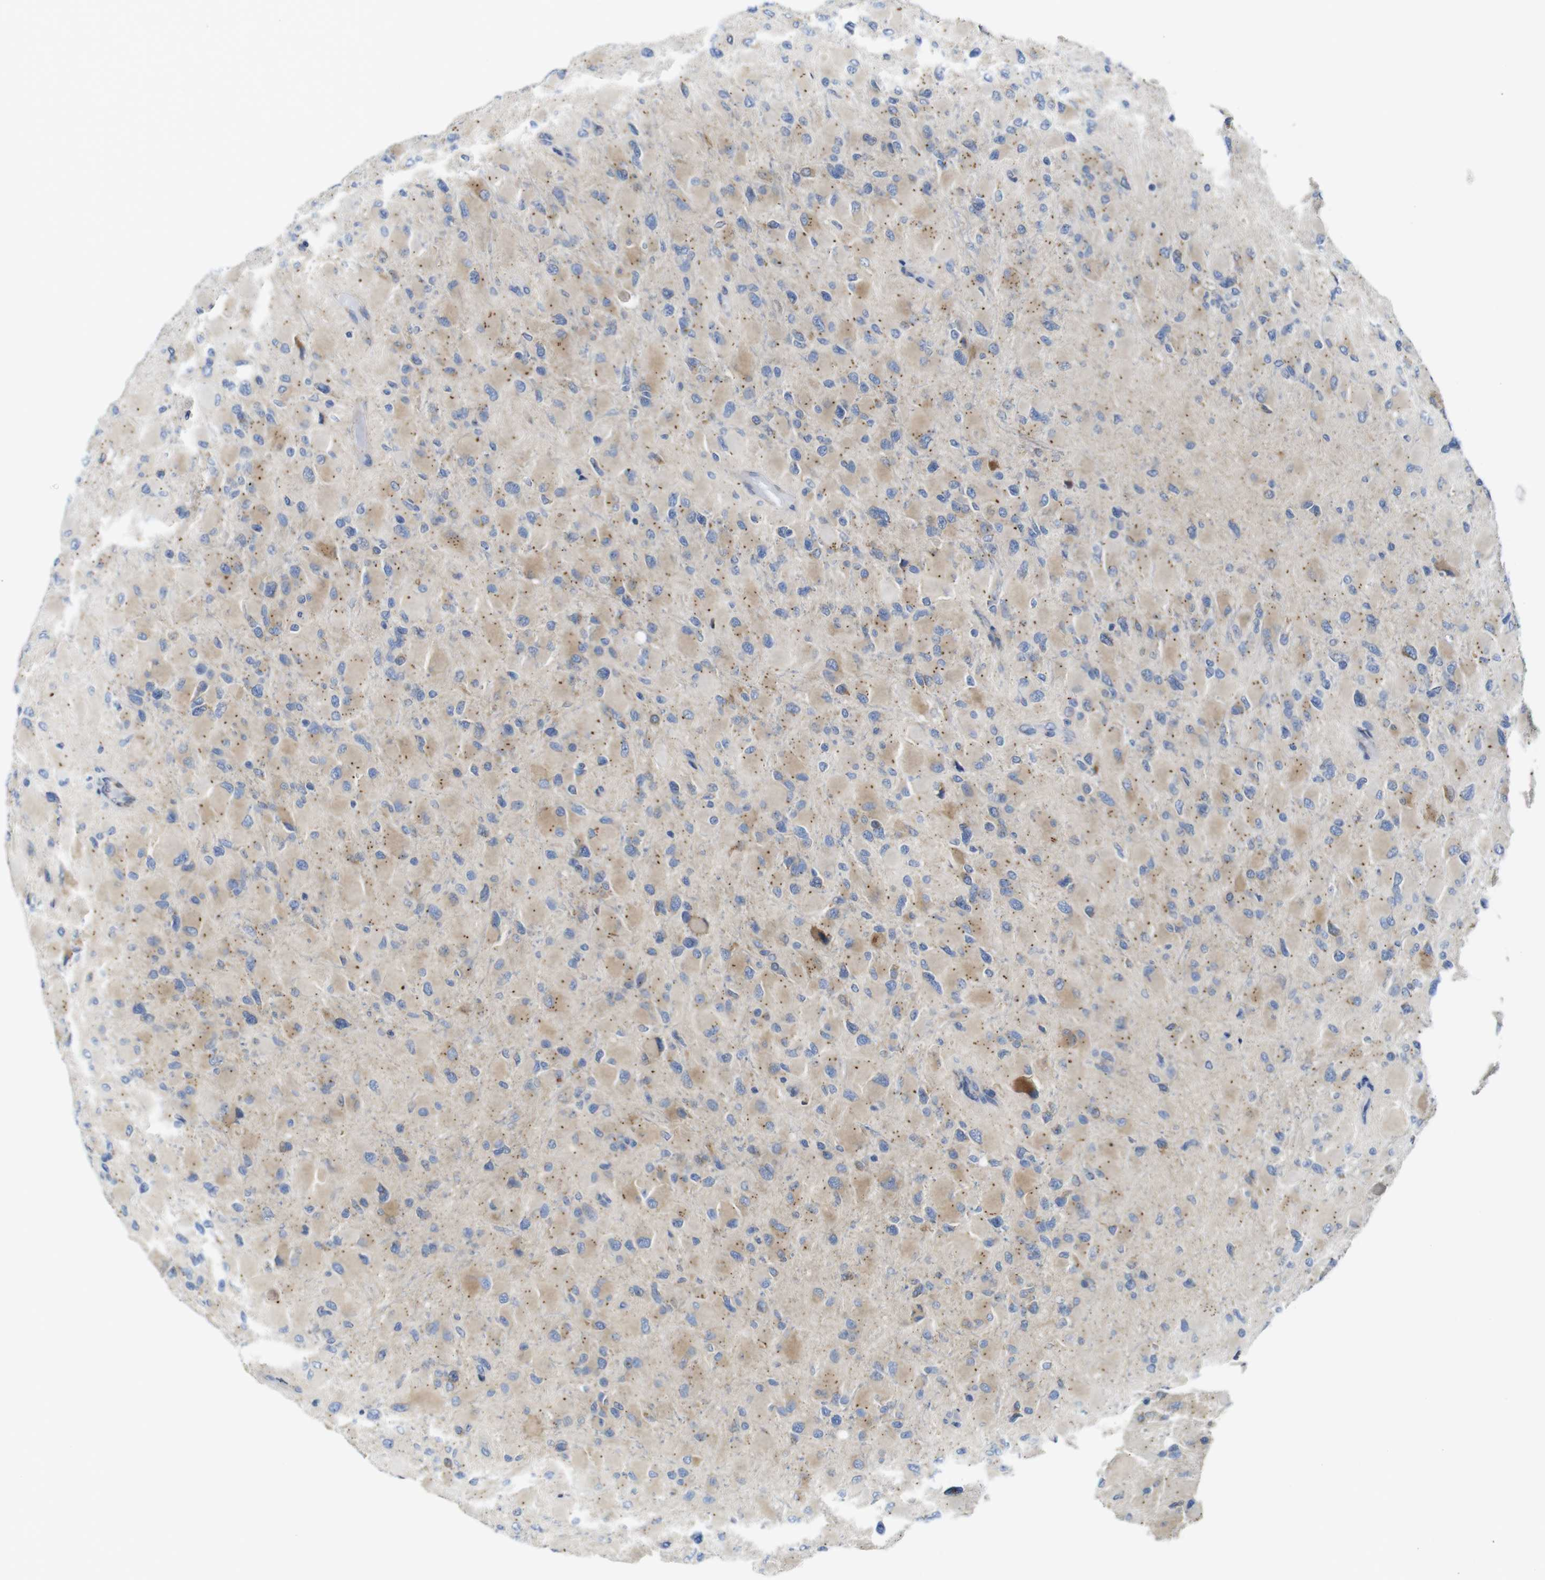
{"staining": {"intensity": "weak", "quantity": "25%-75%", "location": "cytoplasmic/membranous"}, "tissue": "glioma", "cell_type": "Tumor cells", "image_type": "cancer", "snomed": [{"axis": "morphology", "description": "Glioma, malignant, High grade"}, {"axis": "topography", "description": "Cerebral cortex"}], "caption": "Weak cytoplasmic/membranous positivity is seen in approximately 25%-75% of tumor cells in glioma.", "gene": "DDRGK1", "patient": {"sex": "female", "age": 36}}